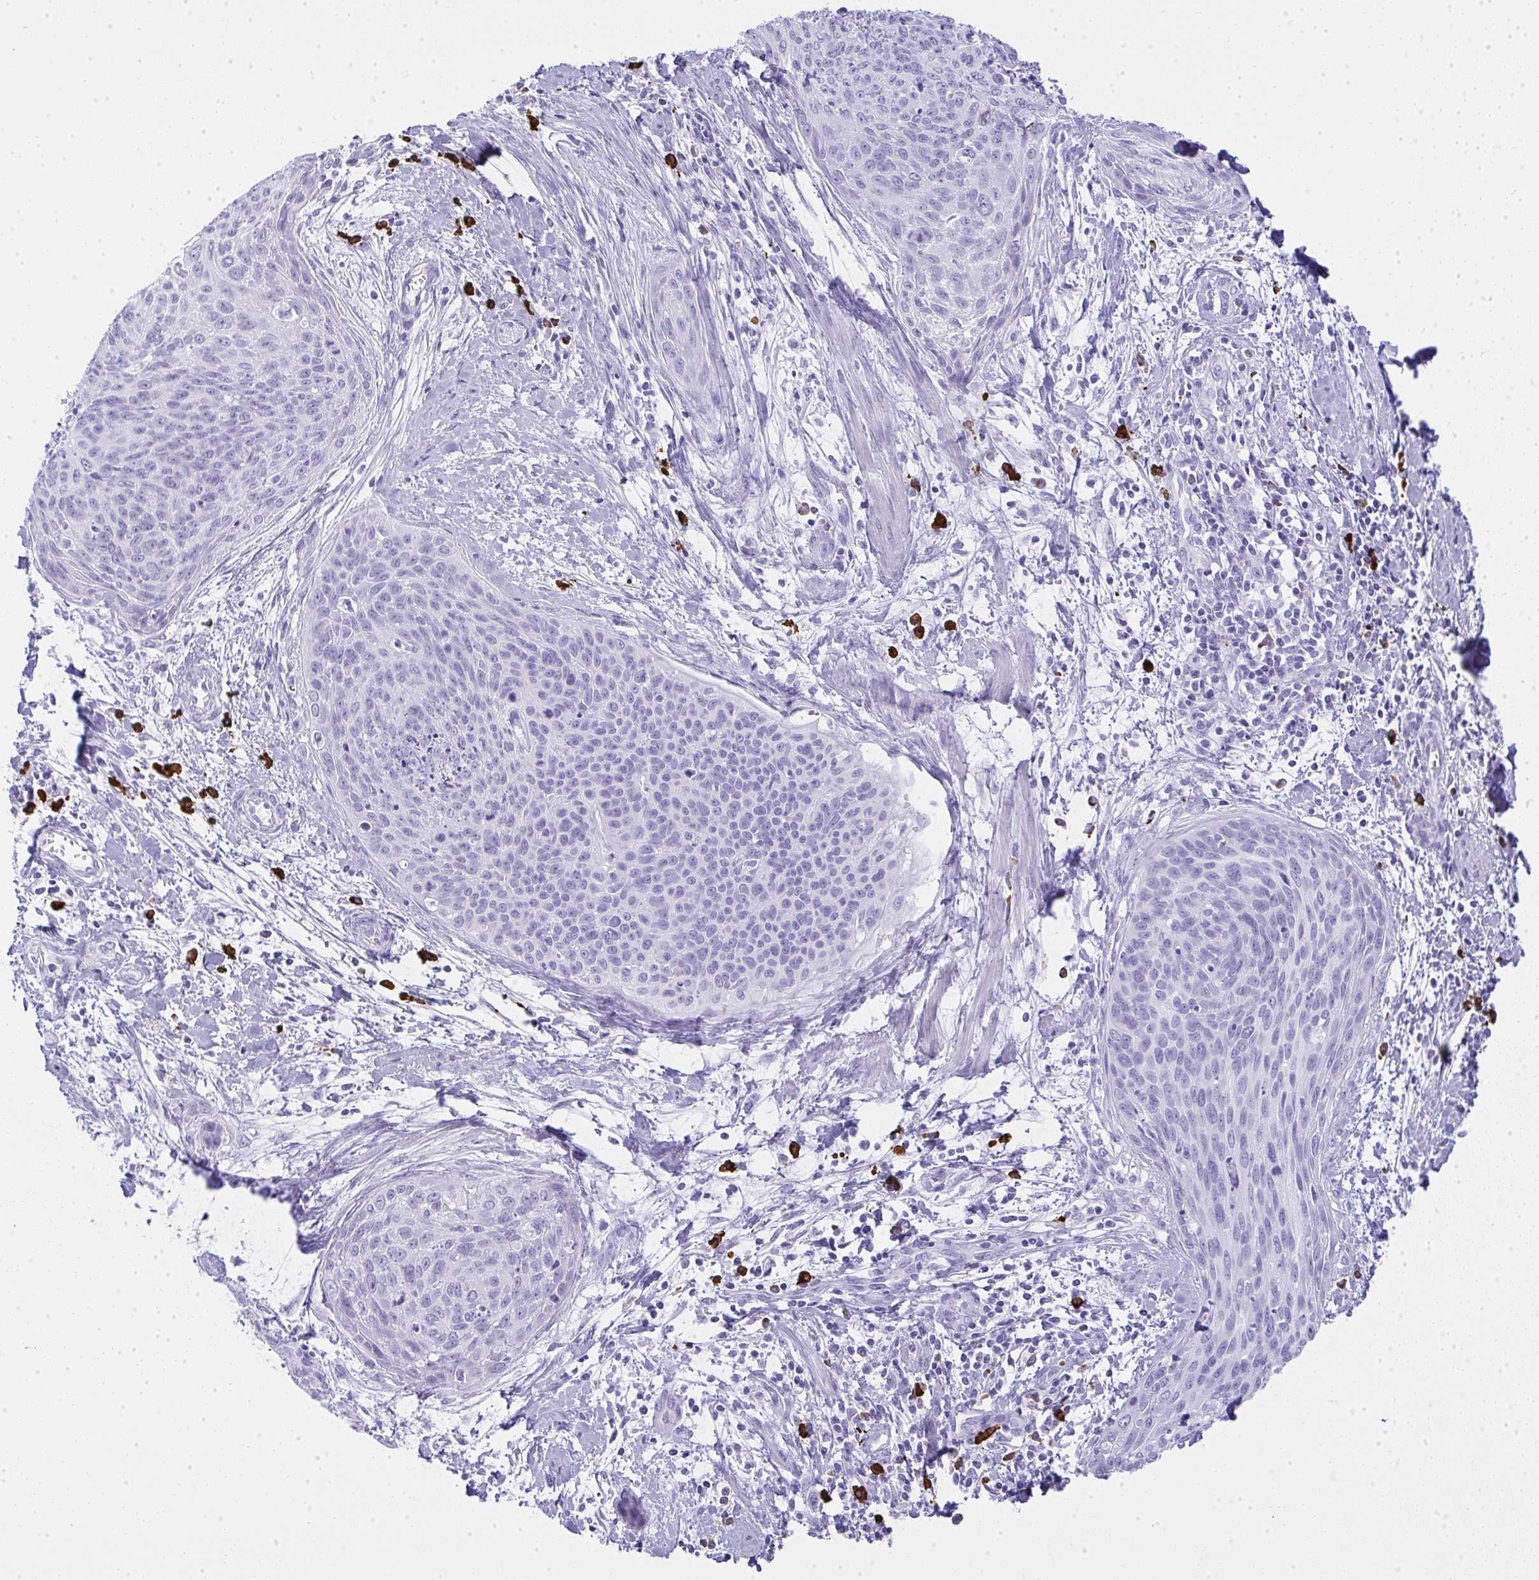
{"staining": {"intensity": "negative", "quantity": "none", "location": "none"}, "tissue": "cervical cancer", "cell_type": "Tumor cells", "image_type": "cancer", "snomed": [{"axis": "morphology", "description": "Squamous cell carcinoma, NOS"}, {"axis": "topography", "description": "Cervix"}], "caption": "An immunohistochemistry (IHC) histopathology image of cervical squamous cell carcinoma is shown. There is no staining in tumor cells of cervical squamous cell carcinoma.", "gene": "CDADC1", "patient": {"sex": "female", "age": 55}}